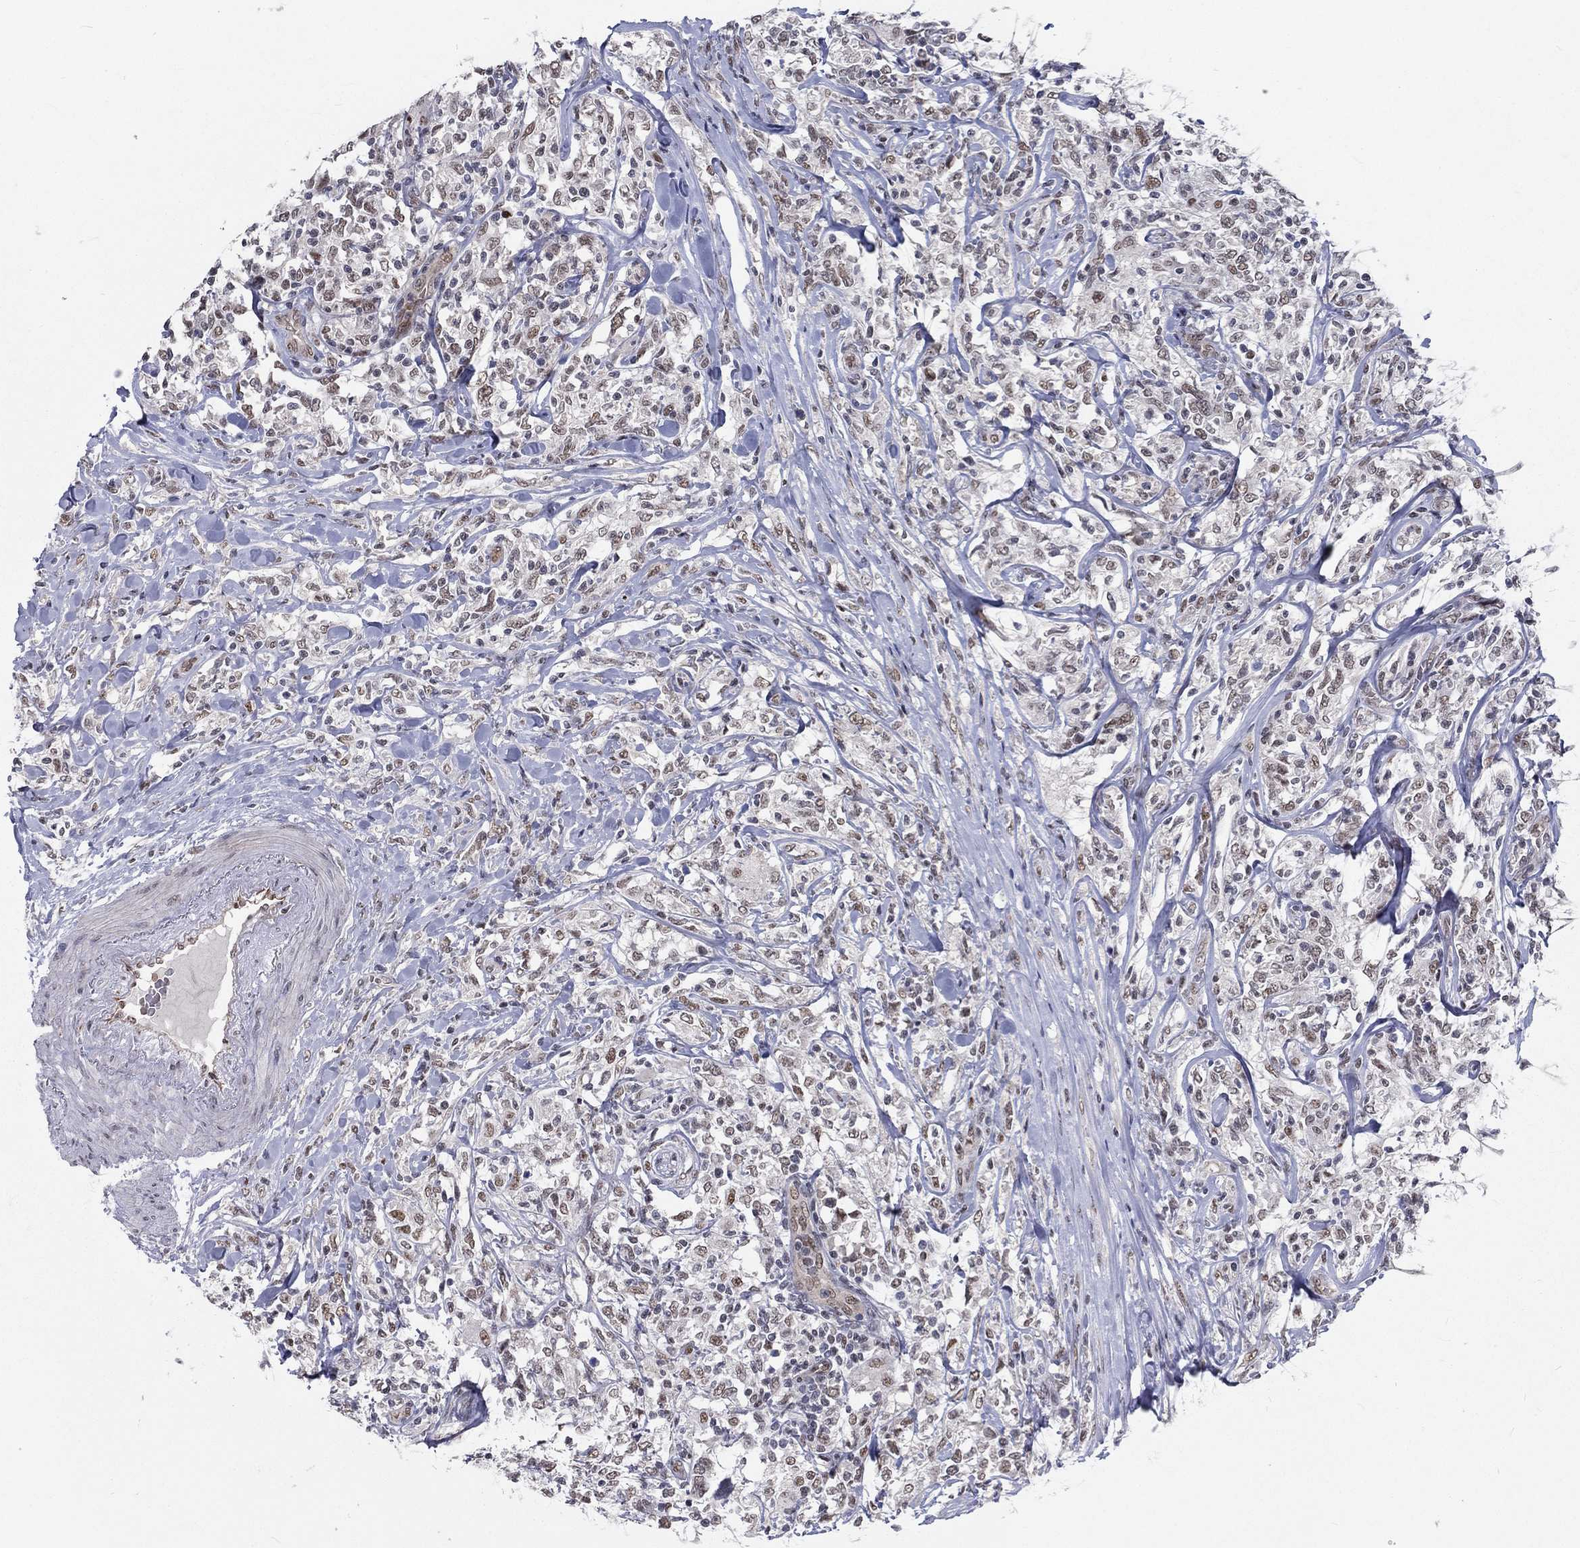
{"staining": {"intensity": "weak", "quantity": "25%-75%", "location": "nuclear"}, "tissue": "lymphoma", "cell_type": "Tumor cells", "image_type": "cancer", "snomed": [{"axis": "morphology", "description": "Malignant lymphoma, non-Hodgkin's type, High grade"}, {"axis": "topography", "description": "Lymph node"}], "caption": "A low amount of weak nuclear expression is appreciated in approximately 25%-75% of tumor cells in malignant lymphoma, non-Hodgkin's type (high-grade) tissue.", "gene": "ZBED1", "patient": {"sex": "female", "age": 84}}